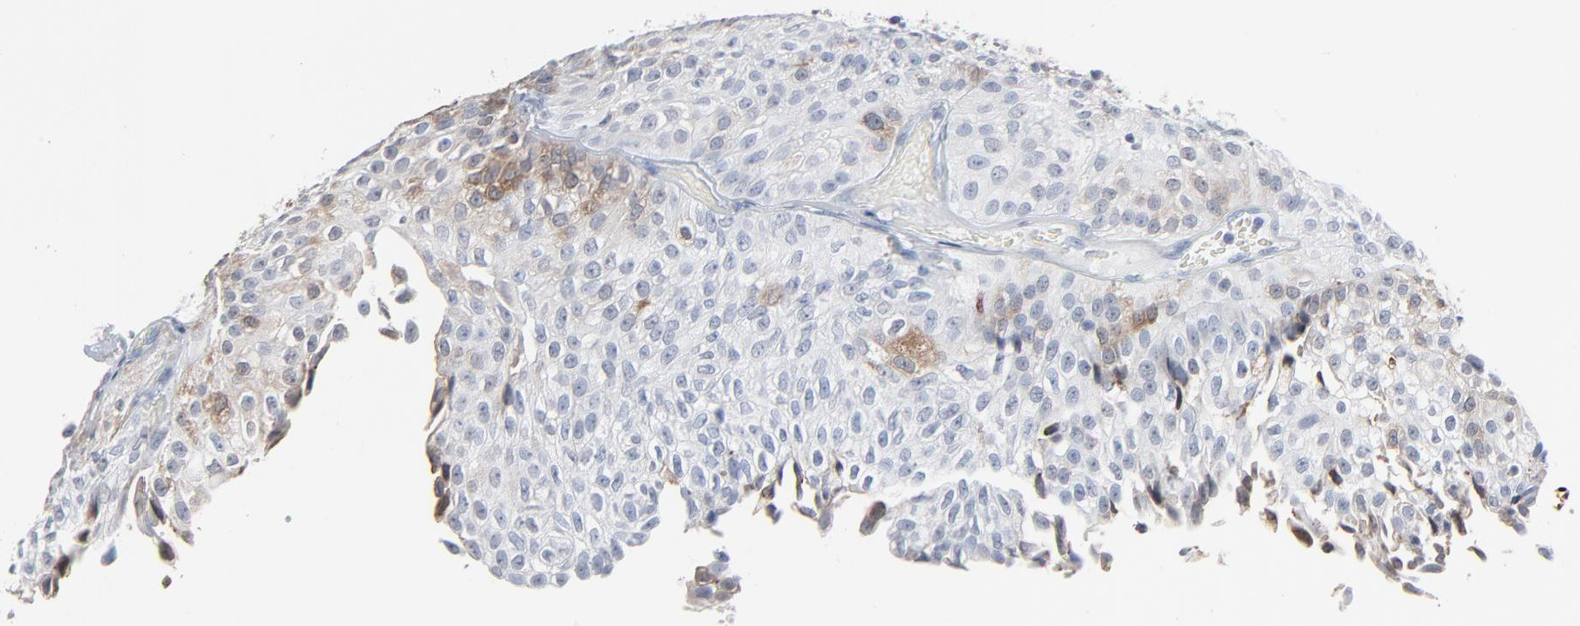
{"staining": {"intensity": "weak", "quantity": "<25%", "location": "cytoplasmic/membranous"}, "tissue": "urothelial cancer", "cell_type": "Tumor cells", "image_type": "cancer", "snomed": [{"axis": "morphology", "description": "Urothelial carcinoma, Low grade"}, {"axis": "topography", "description": "Urinary bladder"}], "caption": "Urothelial carcinoma (low-grade) was stained to show a protein in brown. There is no significant staining in tumor cells. Brightfield microscopy of immunohistochemistry stained with DAB (brown) and hematoxylin (blue), captured at high magnification.", "gene": "PHGDH", "patient": {"sex": "male", "age": 76}}